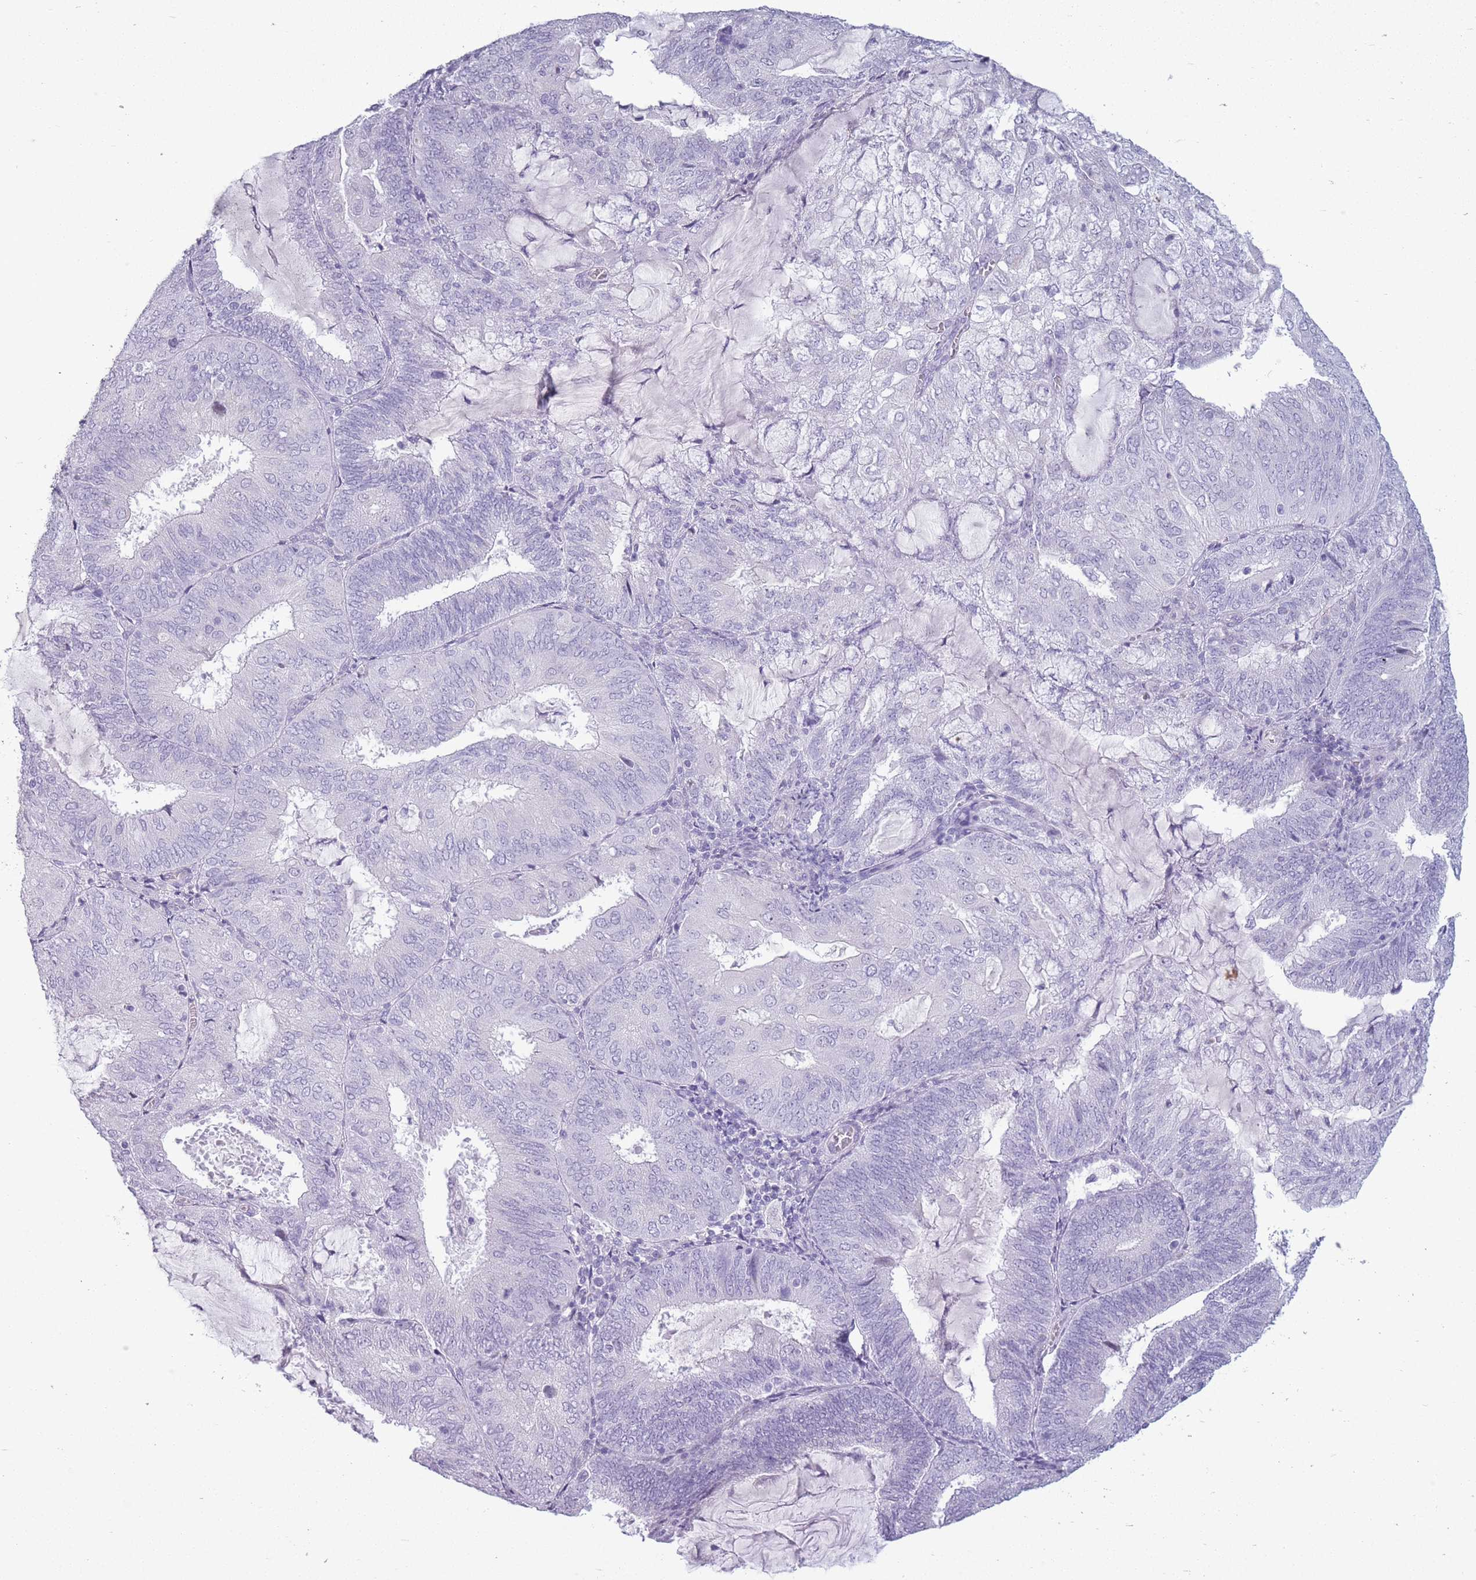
{"staining": {"intensity": "negative", "quantity": "none", "location": "none"}, "tissue": "endometrial cancer", "cell_type": "Tumor cells", "image_type": "cancer", "snomed": [{"axis": "morphology", "description": "Adenocarcinoma, NOS"}, {"axis": "topography", "description": "Endometrium"}], "caption": "Immunohistochemistry histopathology image of neoplastic tissue: human endometrial cancer (adenocarcinoma) stained with DAB reveals no significant protein staining in tumor cells.", "gene": "GOLGA6D", "patient": {"sex": "female", "age": 81}}